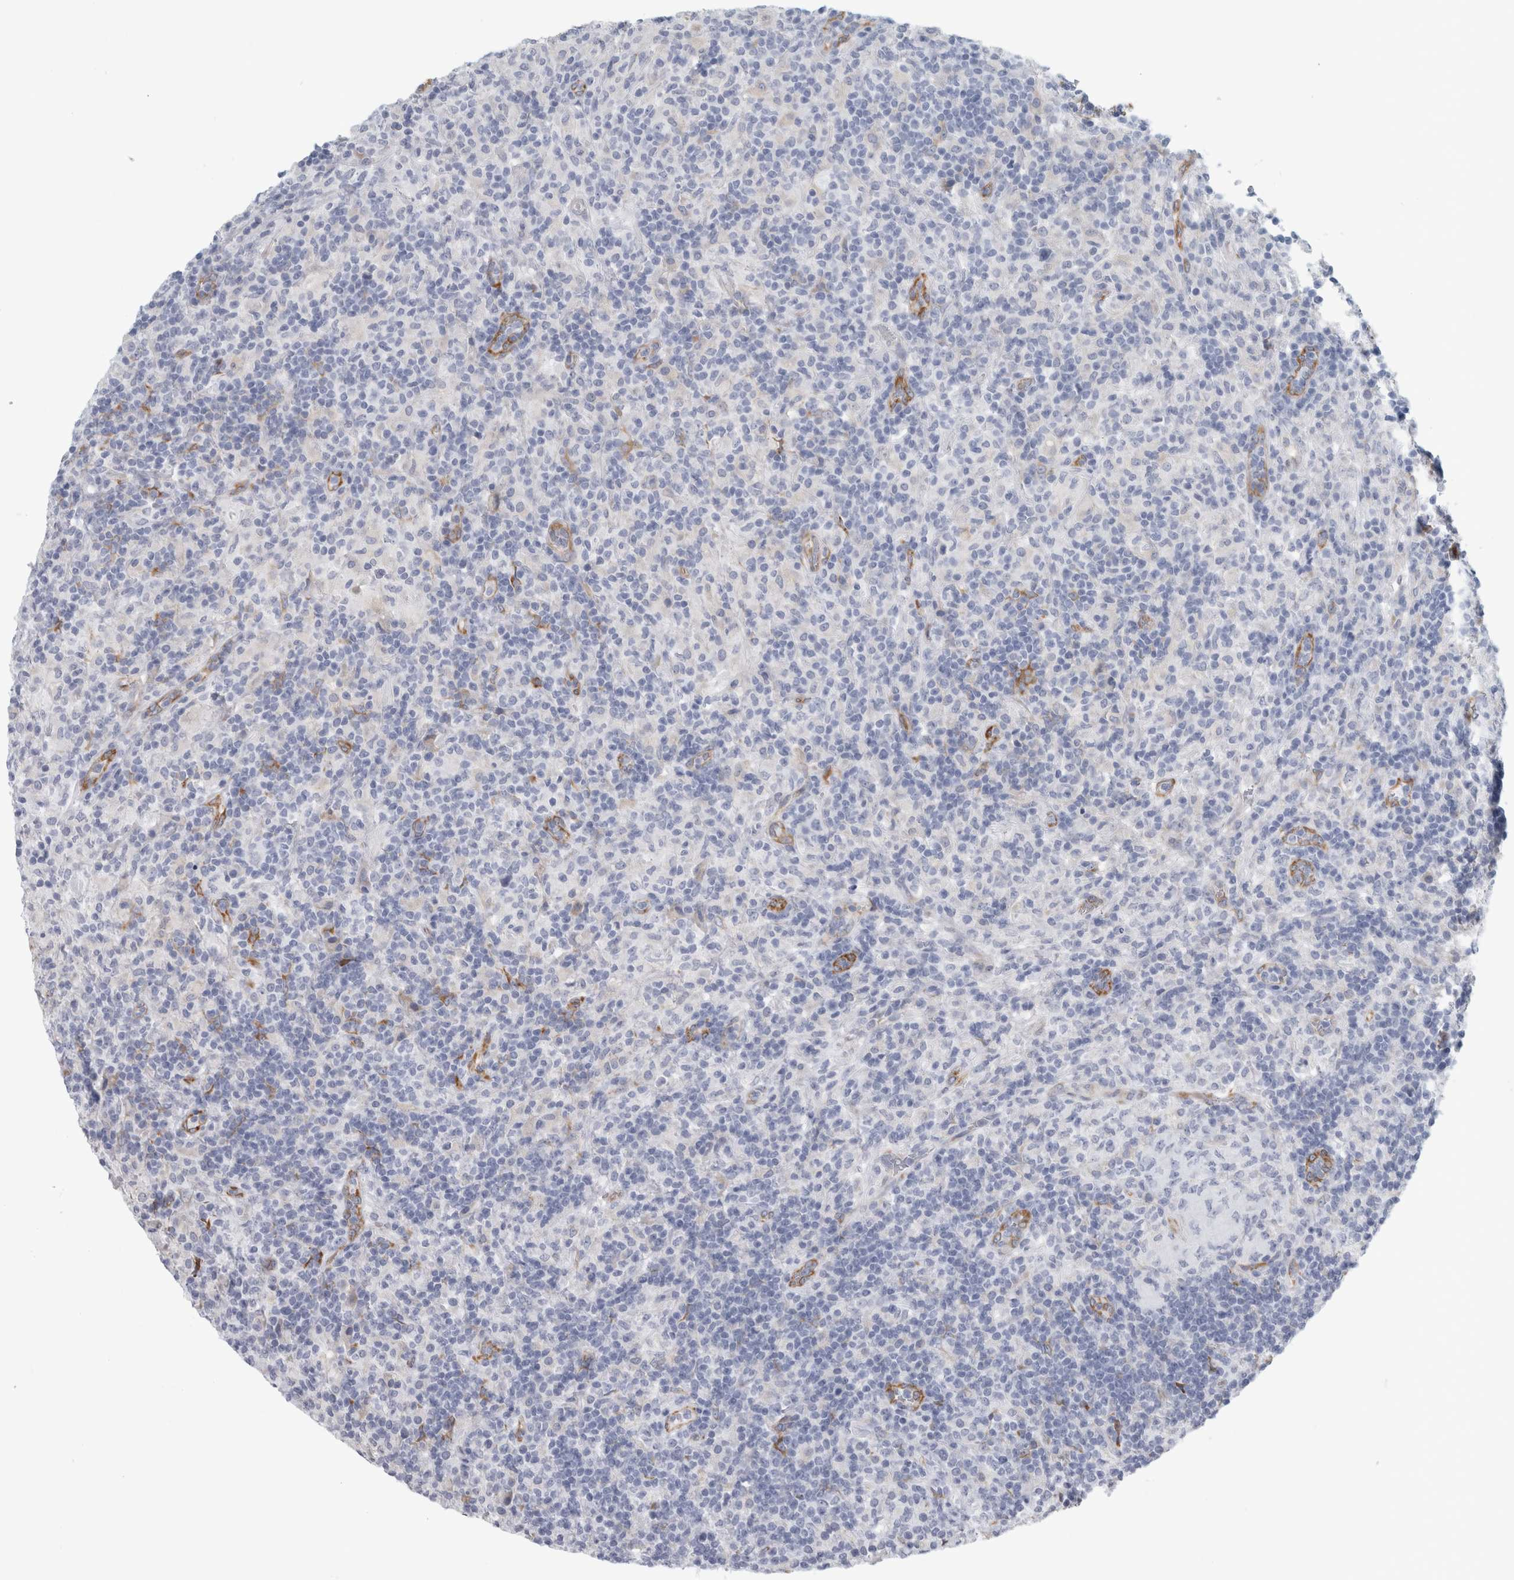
{"staining": {"intensity": "negative", "quantity": "none", "location": "none"}, "tissue": "lymphoma", "cell_type": "Tumor cells", "image_type": "cancer", "snomed": [{"axis": "morphology", "description": "Hodgkin's disease, NOS"}, {"axis": "topography", "description": "Lymph node"}], "caption": "Protein analysis of Hodgkin's disease displays no significant expression in tumor cells.", "gene": "B3GNT3", "patient": {"sex": "male", "age": 70}}